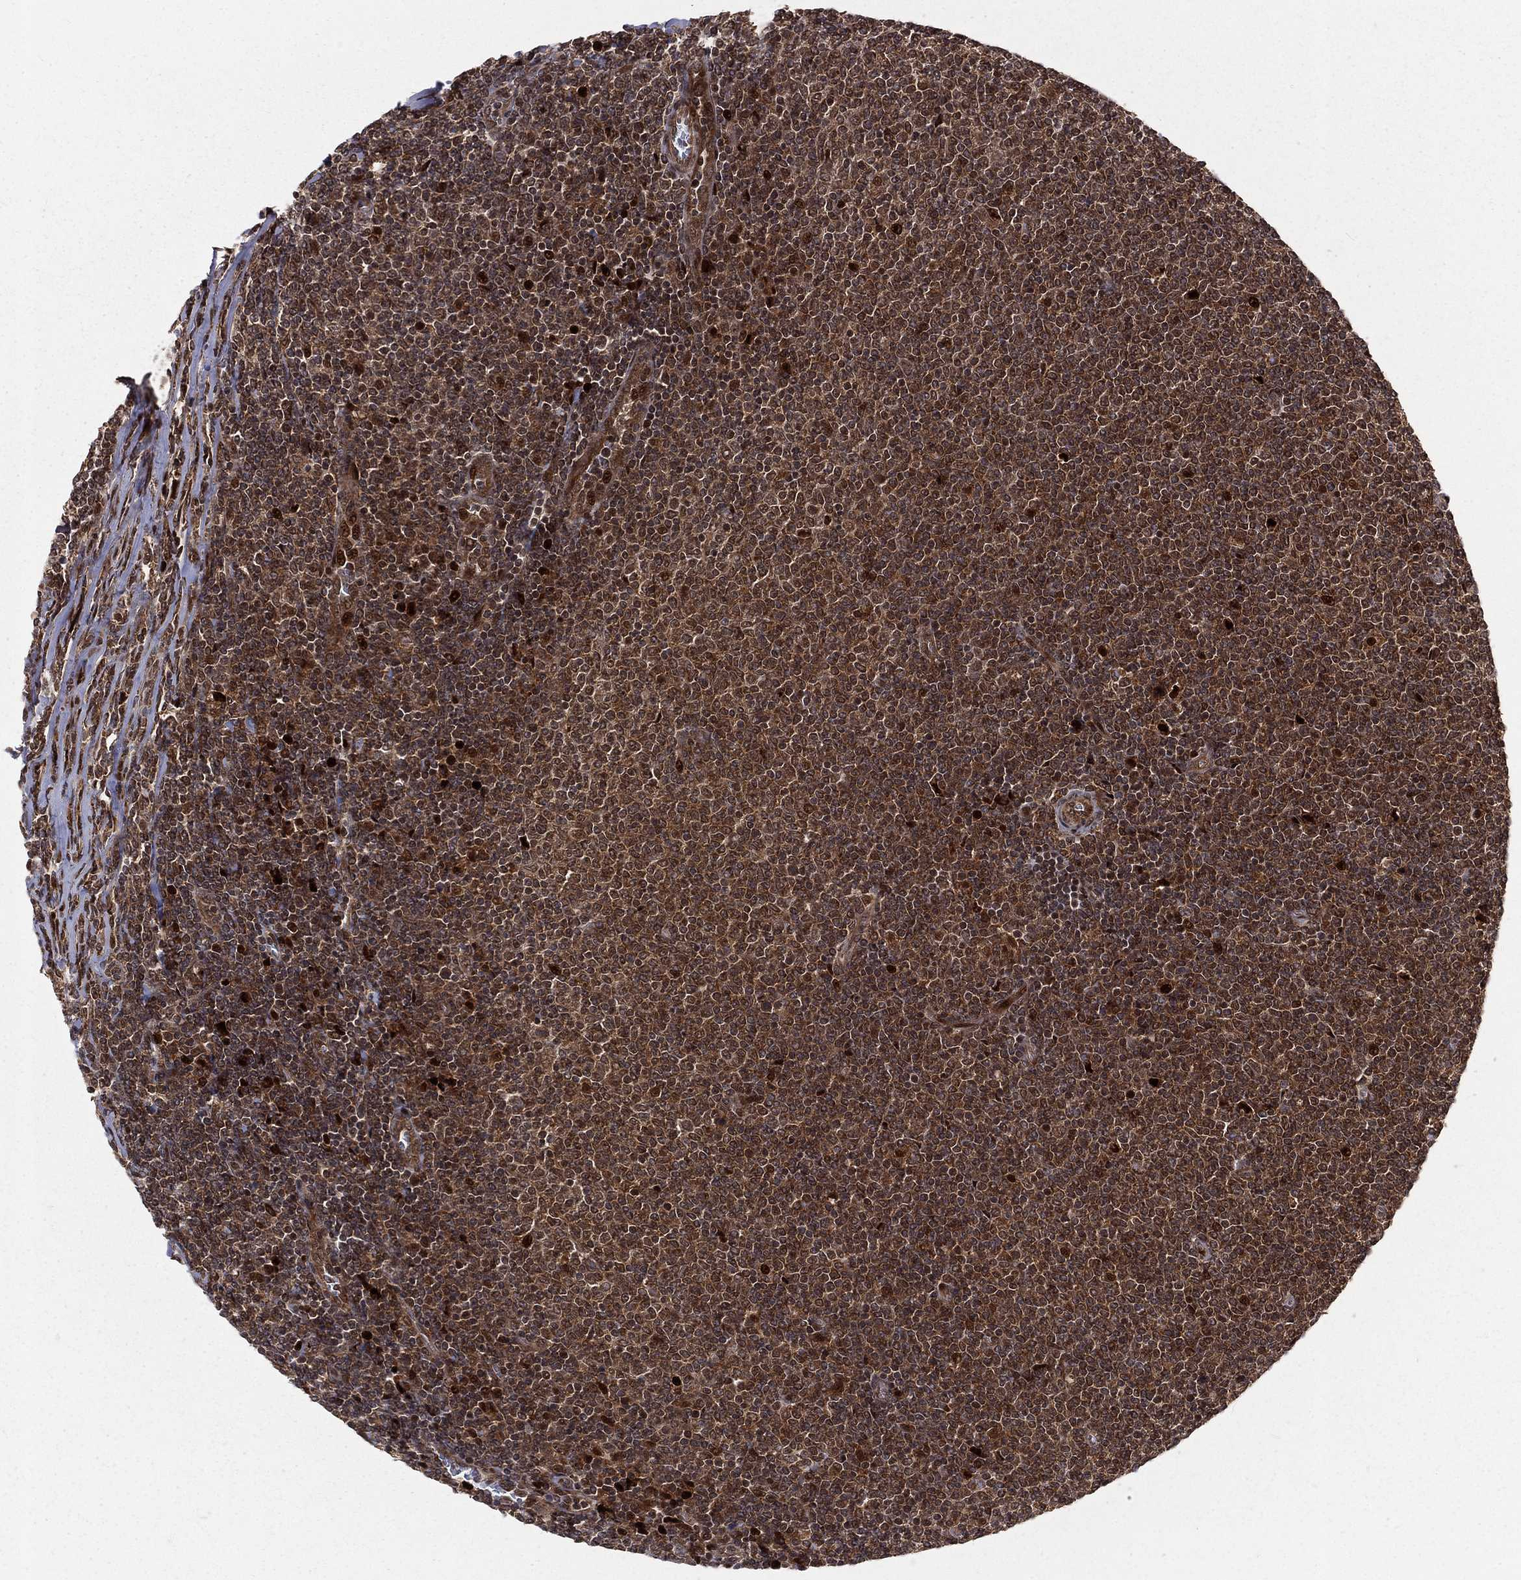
{"staining": {"intensity": "strong", "quantity": ">75%", "location": "cytoplasmic/membranous,nuclear"}, "tissue": "lymphoma", "cell_type": "Tumor cells", "image_type": "cancer", "snomed": [{"axis": "morphology", "description": "Malignant lymphoma, non-Hodgkin's type, Low grade"}, {"axis": "topography", "description": "Lymph node"}], "caption": "Immunohistochemistry (IHC) histopathology image of malignant lymphoma, non-Hodgkin's type (low-grade) stained for a protein (brown), which demonstrates high levels of strong cytoplasmic/membranous and nuclear expression in approximately >75% of tumor cells.", "gene": "MDM2", "patient": {"sex": "male", "age": 52}}